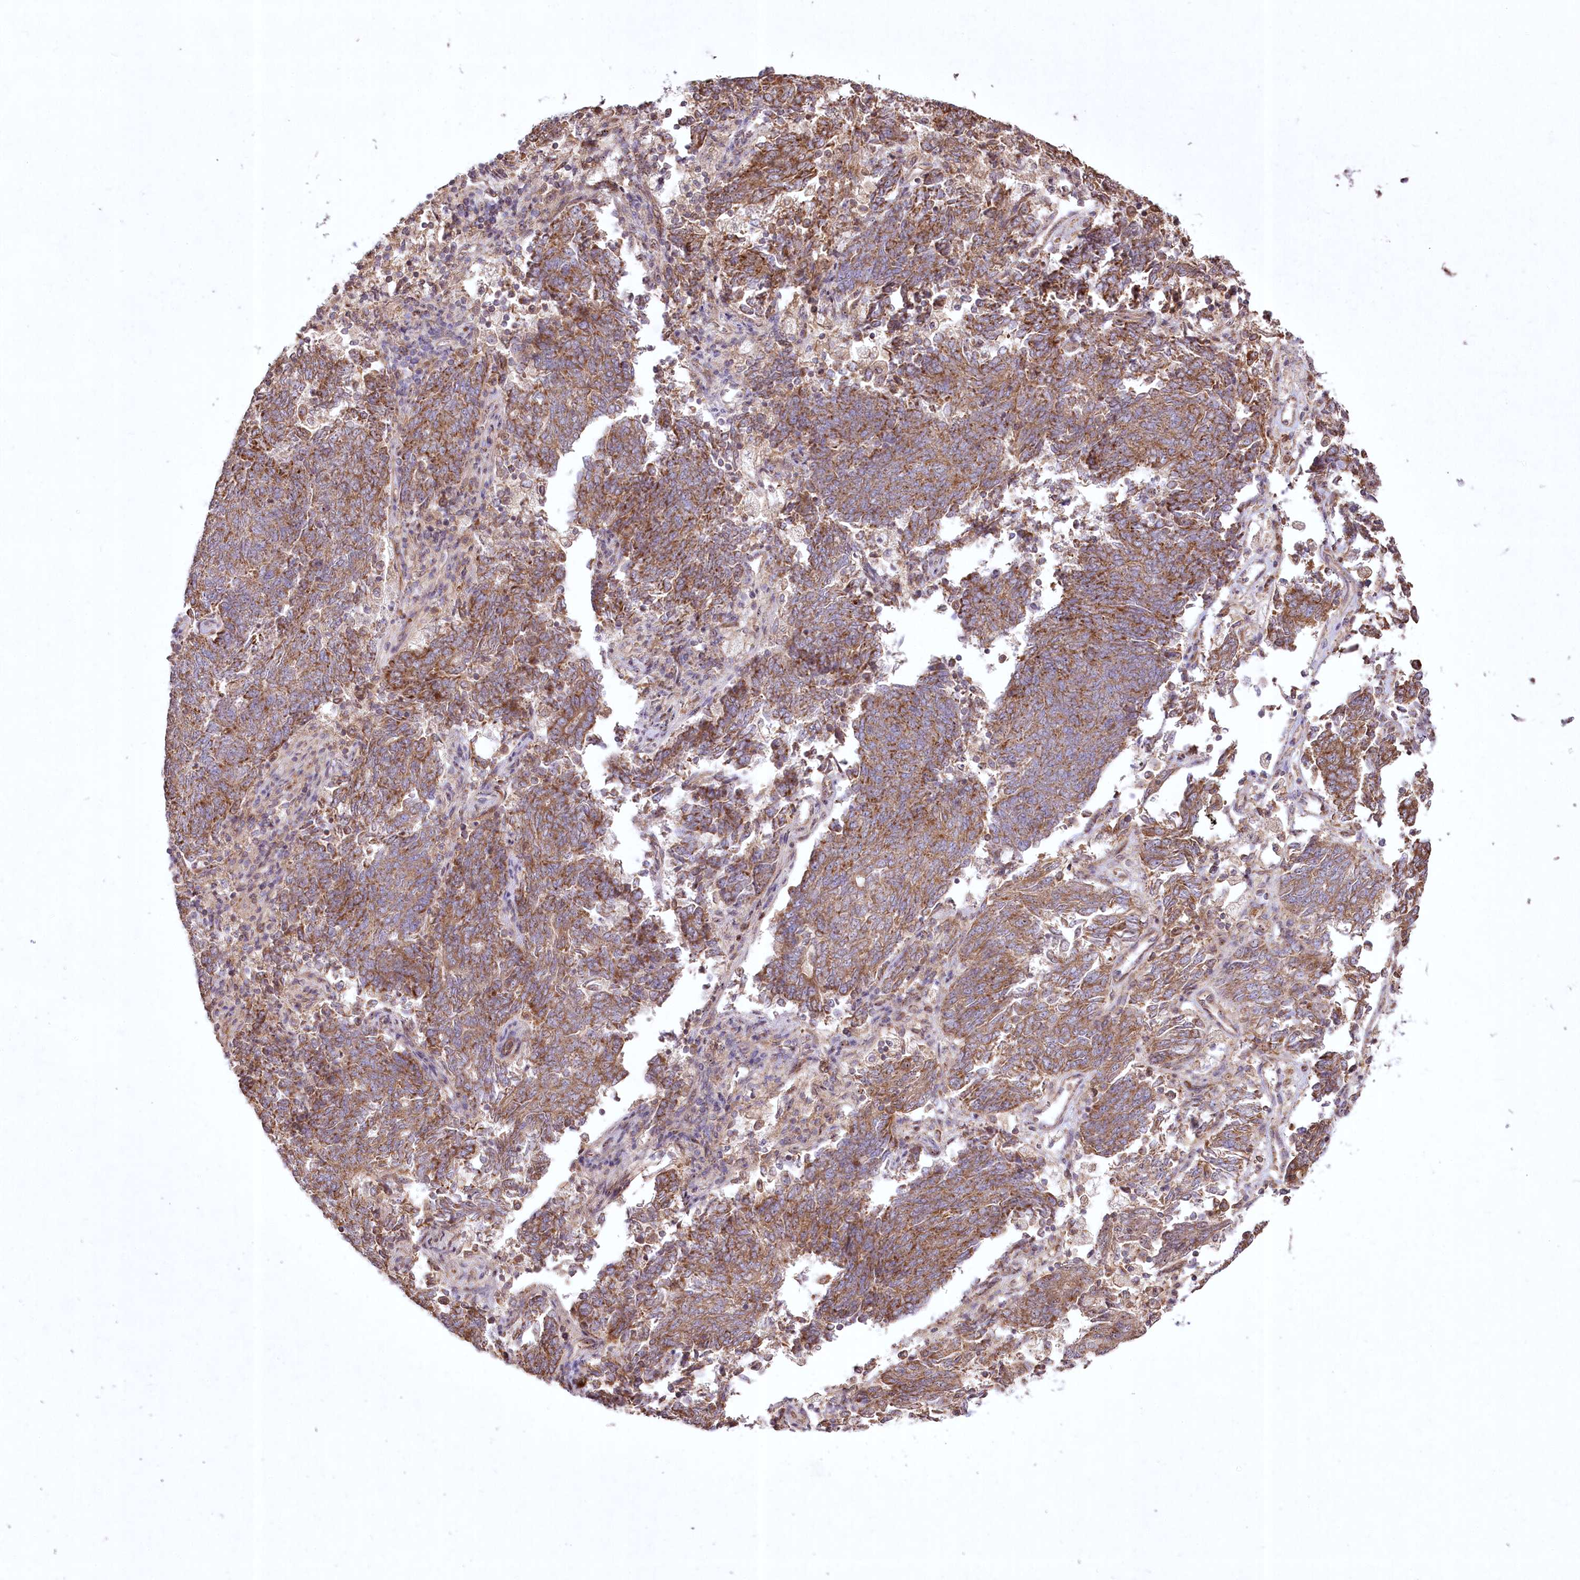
{"staining": {"intensity": "strong", "quantity": "25%-75%", "location": "cytoplasmic/membranous"}, "tissue": "endometrial cancer", "cell_type": "Tumor cells", "image_type": "cancer", "snomed": [{"axis": "morphology", "description": "Adenocarcinoma, NOS"}, {"axis": "topography", "description": "Endometrium"}], "caption": "Endometrial cancer (adenocarcinoma) stained for a protein exhibits strong cytoplasmic/membranous positivity in tumor cells. Using DAB (3,3'-diaminobenzidine) (brown) and hematoxylin (blue) stains, captured at high magnification using brightfield microscopy.", "gene": "SH3TC1", "patient": {"sex": "female", "age": 80}}